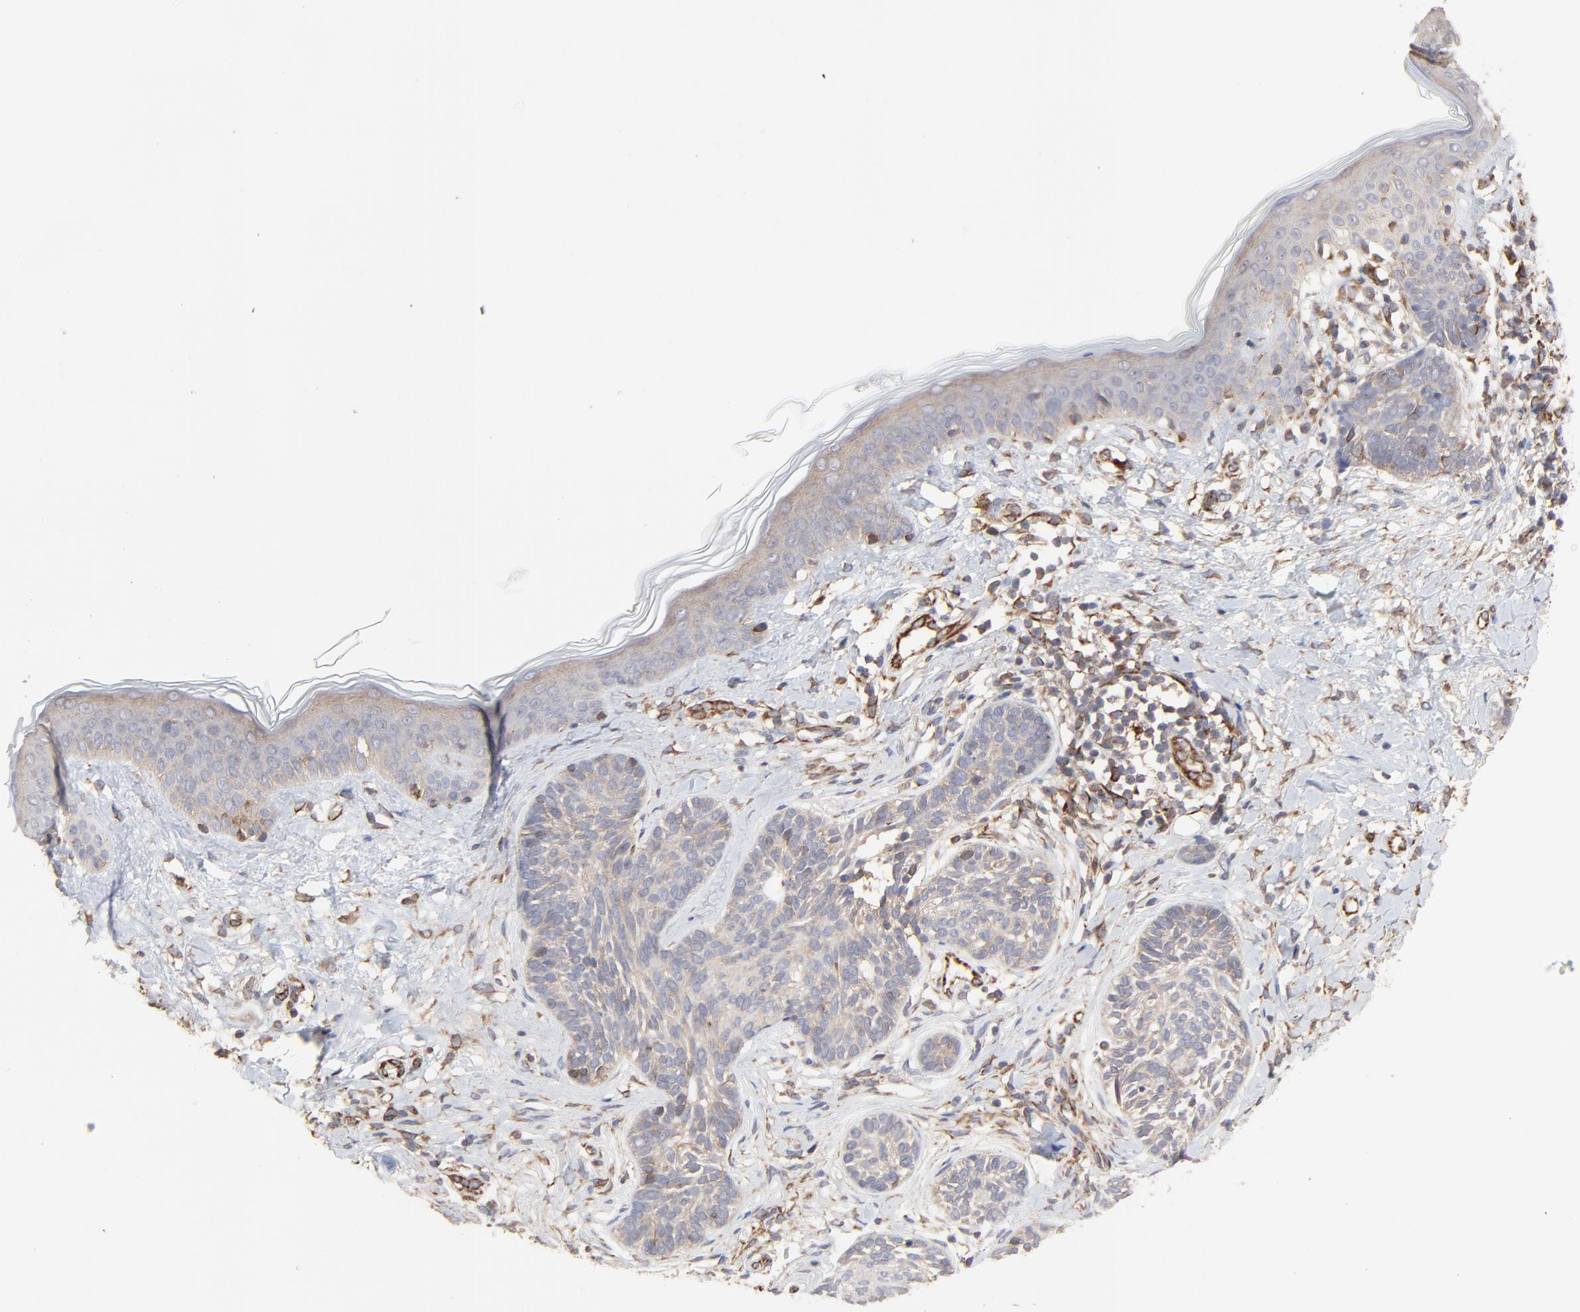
{"staining": {"intensity": "weak", "quantity": ">75%", "location": "cytoplasmic/membranous"}, "tissue": "skin cancer", "cell_type": "Tumor cells", "image_type": "cancer", "snomed": [{"axis": "morphology", "description": "Normal tissue, NOS"}, {"axis": "morphology", "description": "Basal cell carcinoma"}, {"axis": "topography", "description": "Skin"}], "caption": "DAB (3,3'-diaminobenzidine) immunohistochemical staining of human skin cancer (basal cell carcinoma) demonstrates weak cytoplasmic/membranous protein staining in approximately >75% of tumor cells.", "gene": "RAB9A", "patient": {"sex": "male", "age": 63}}